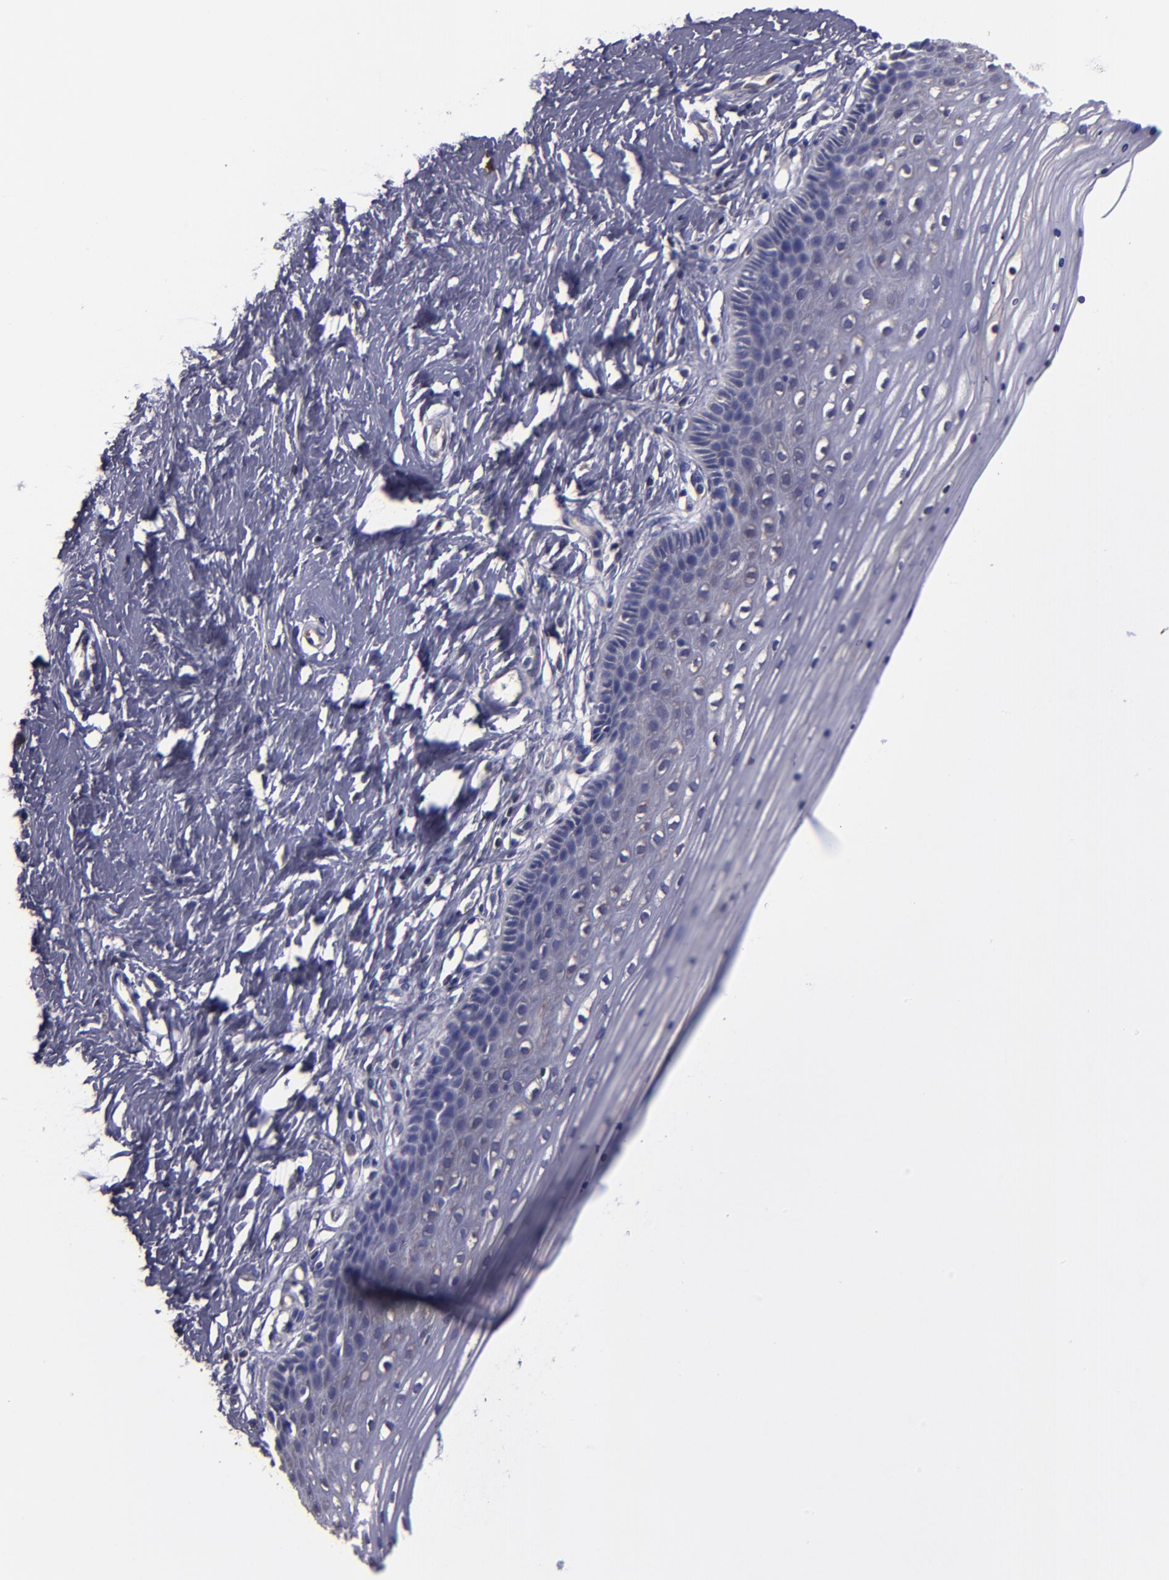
{"staining": {"intensity": "weak", "quantity": "<25%", "location": "cytoplasmic/membranous"}, "tissue": "cervix", "cell_type": "Glandular cells", "image_type": "normal", "snomed": [{"axis": "morphology", "description": "Normal tissue, NOS"}, {"axis": "topography", "description": "Cervix"}], "caption": "There is no significant staining in glandular cells of cervix. (DAB (3,3'-diaminobenzidine) immunohistochemistry (IHC) visualized using brightfield microscopy, high magnification).", "gene": "CARS1", "patient": {"sex": "female", "age": 39}}